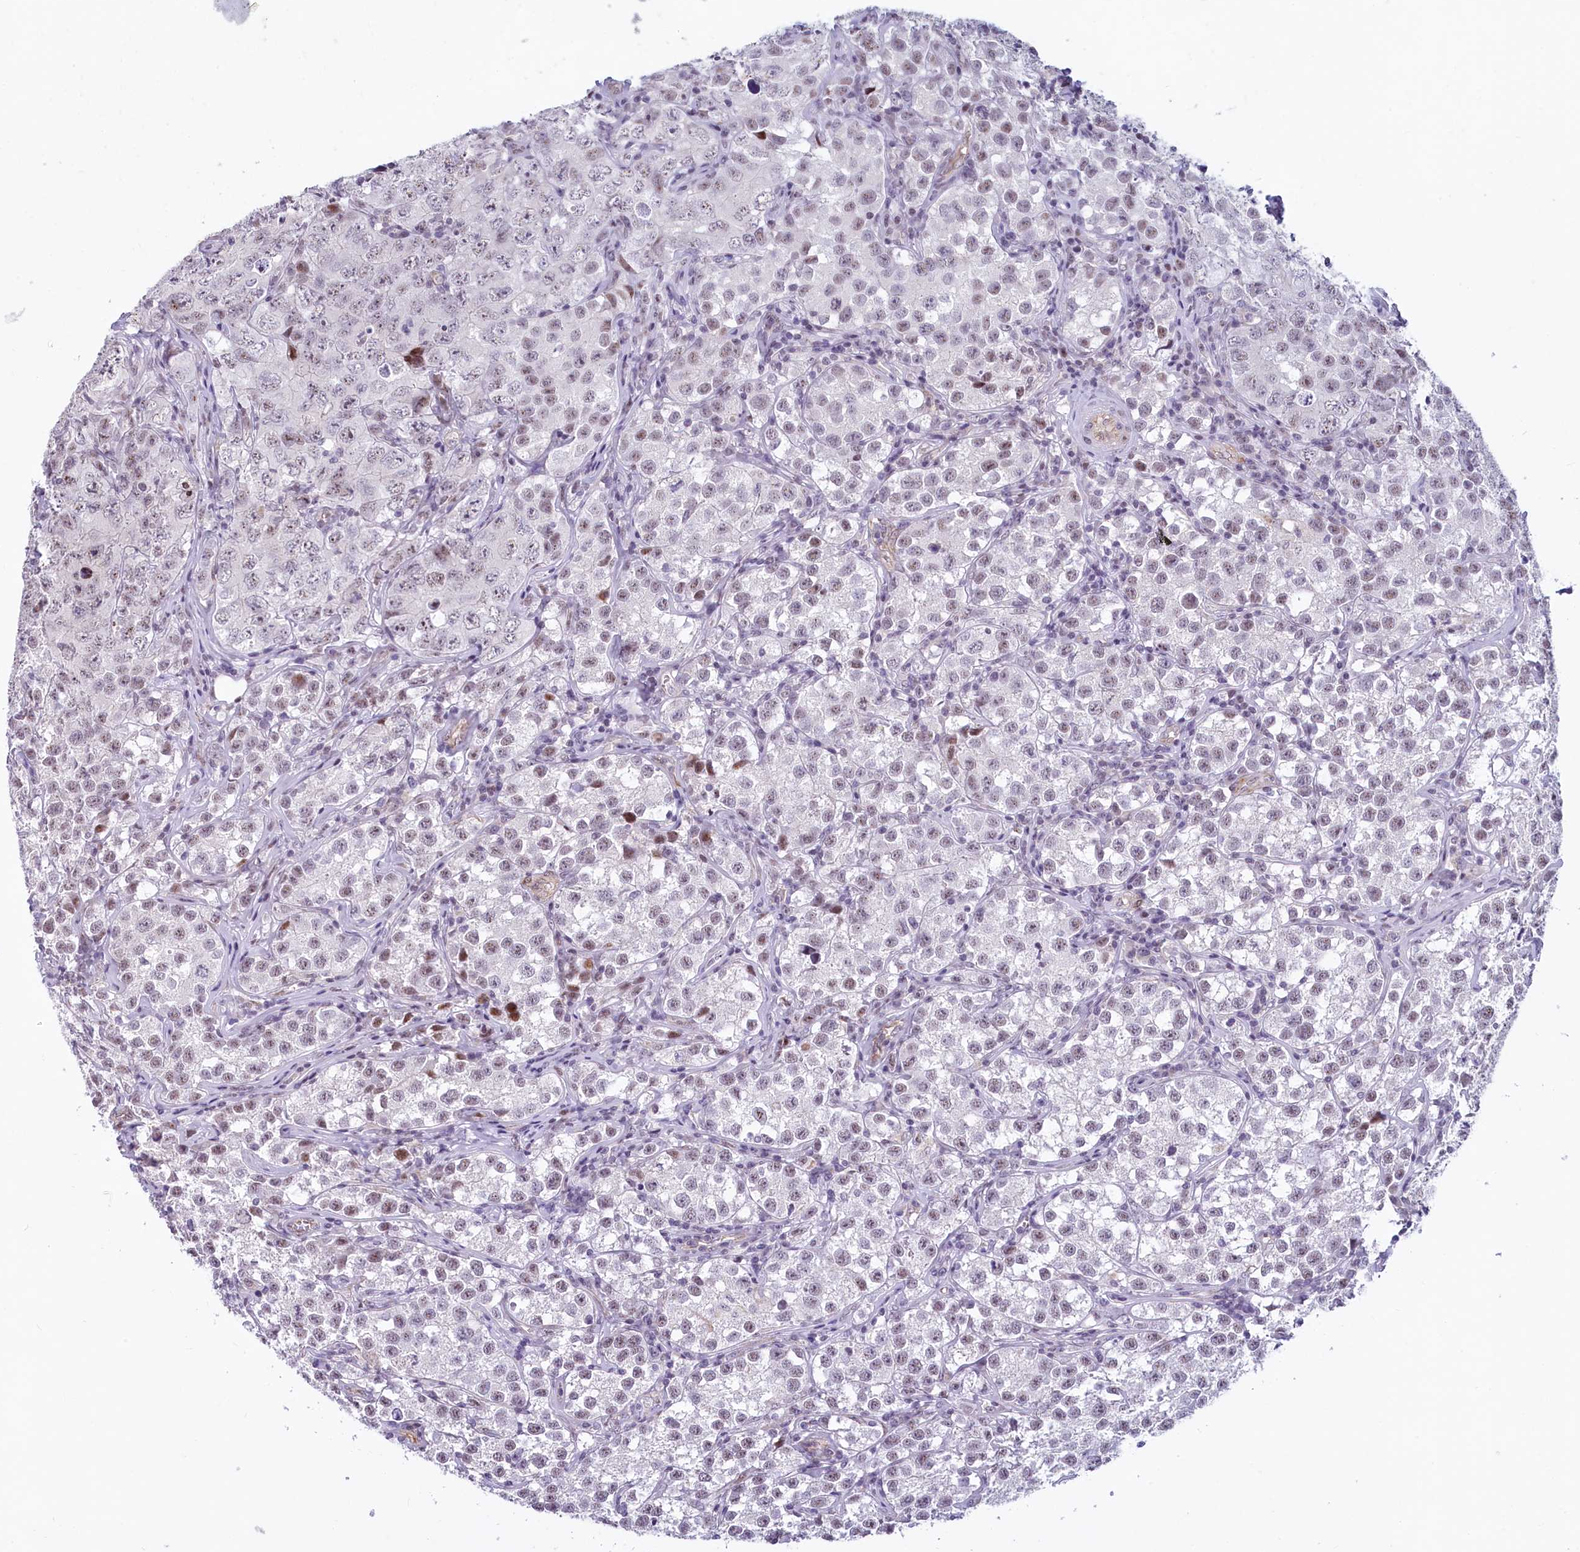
{"staining": {"intensity": "weak", "quantity": "25%-75%", "location": "nuclear"}, "tissue": "testis cancer", "cell_type": "Tumor cells", "image_type": "cancer", "snomed": [{"axis": "morphology", "description": "Seminoma, NOS"}, {"axis": "morphology", "description": "Carcinoma, Embryonal, NOS"}, {"axis": "topography", "description": "Testis"}], "caption": "About 25%-75% of tumor cells in seminoma (testis) demonstrate weak nuclear protein expression as visualized by brown immunohistochemical staining.", "gene": "PROCR", "patient": {"sex": "male", "age": 43}}